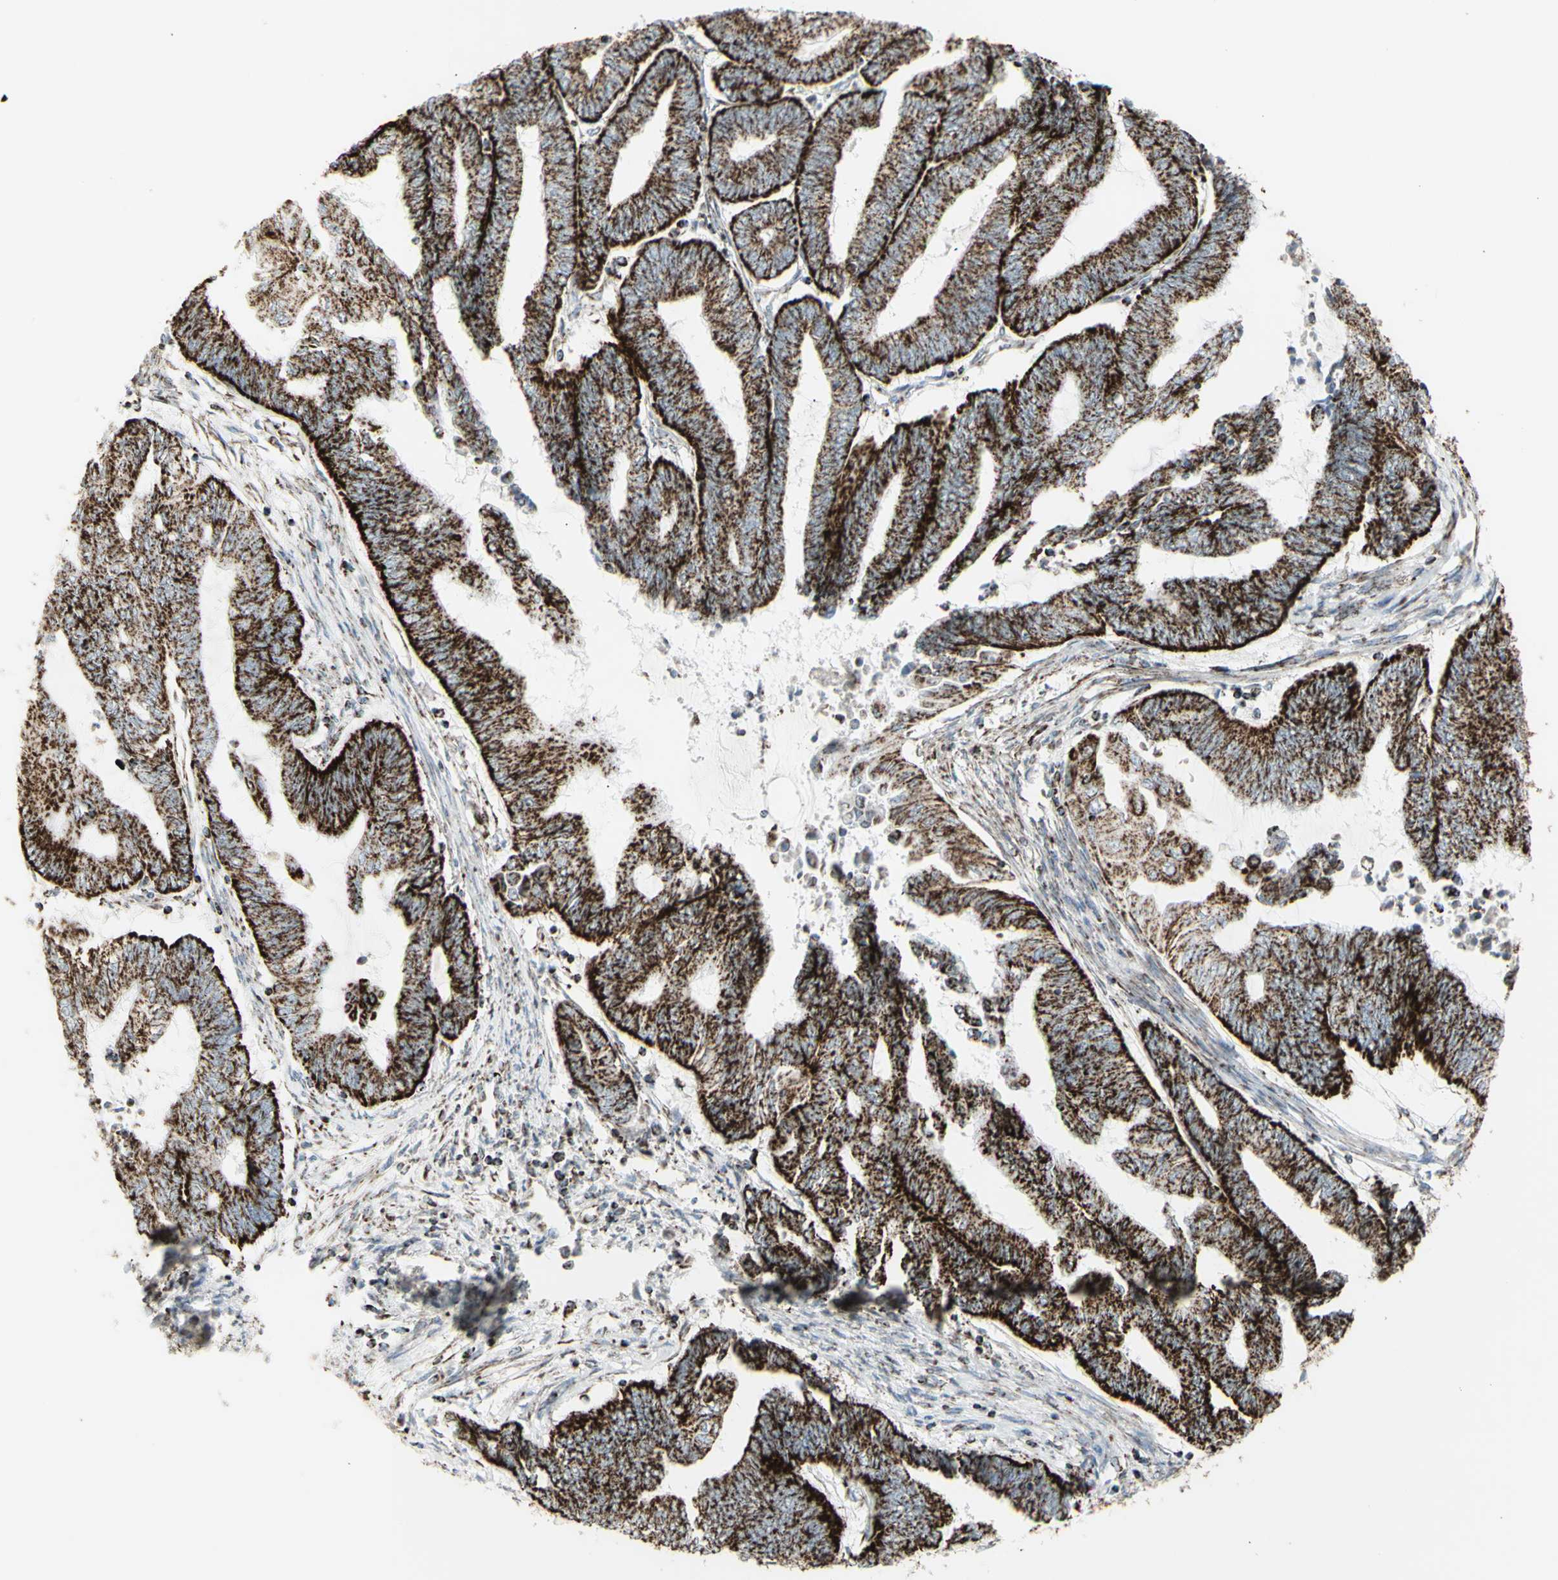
{"staining": {"intensity": "strong", "quantity": ">75%", "location": "cytoplasmic/membranous"}, "tissue": "endometrial cancer", "cell_type": "Tumor cells", "image_type": "cancer", "snomed": [{"axis": "morphology", "description": "Adenocarcinoma, NOS"}, {"axis": "topography", "description": "Uterus"}, {"axis": "topography", "description": "Endometrium"}], "caption": "Strong cytoplasmic/membranous expression for a protein is identified in approximately >75% of tumor cells of endometrial cancer (adenocarcinoma) using immunohistochemistry.", "gene": "PLGRKT", "patient": {"sex": "female", "age": 70}}